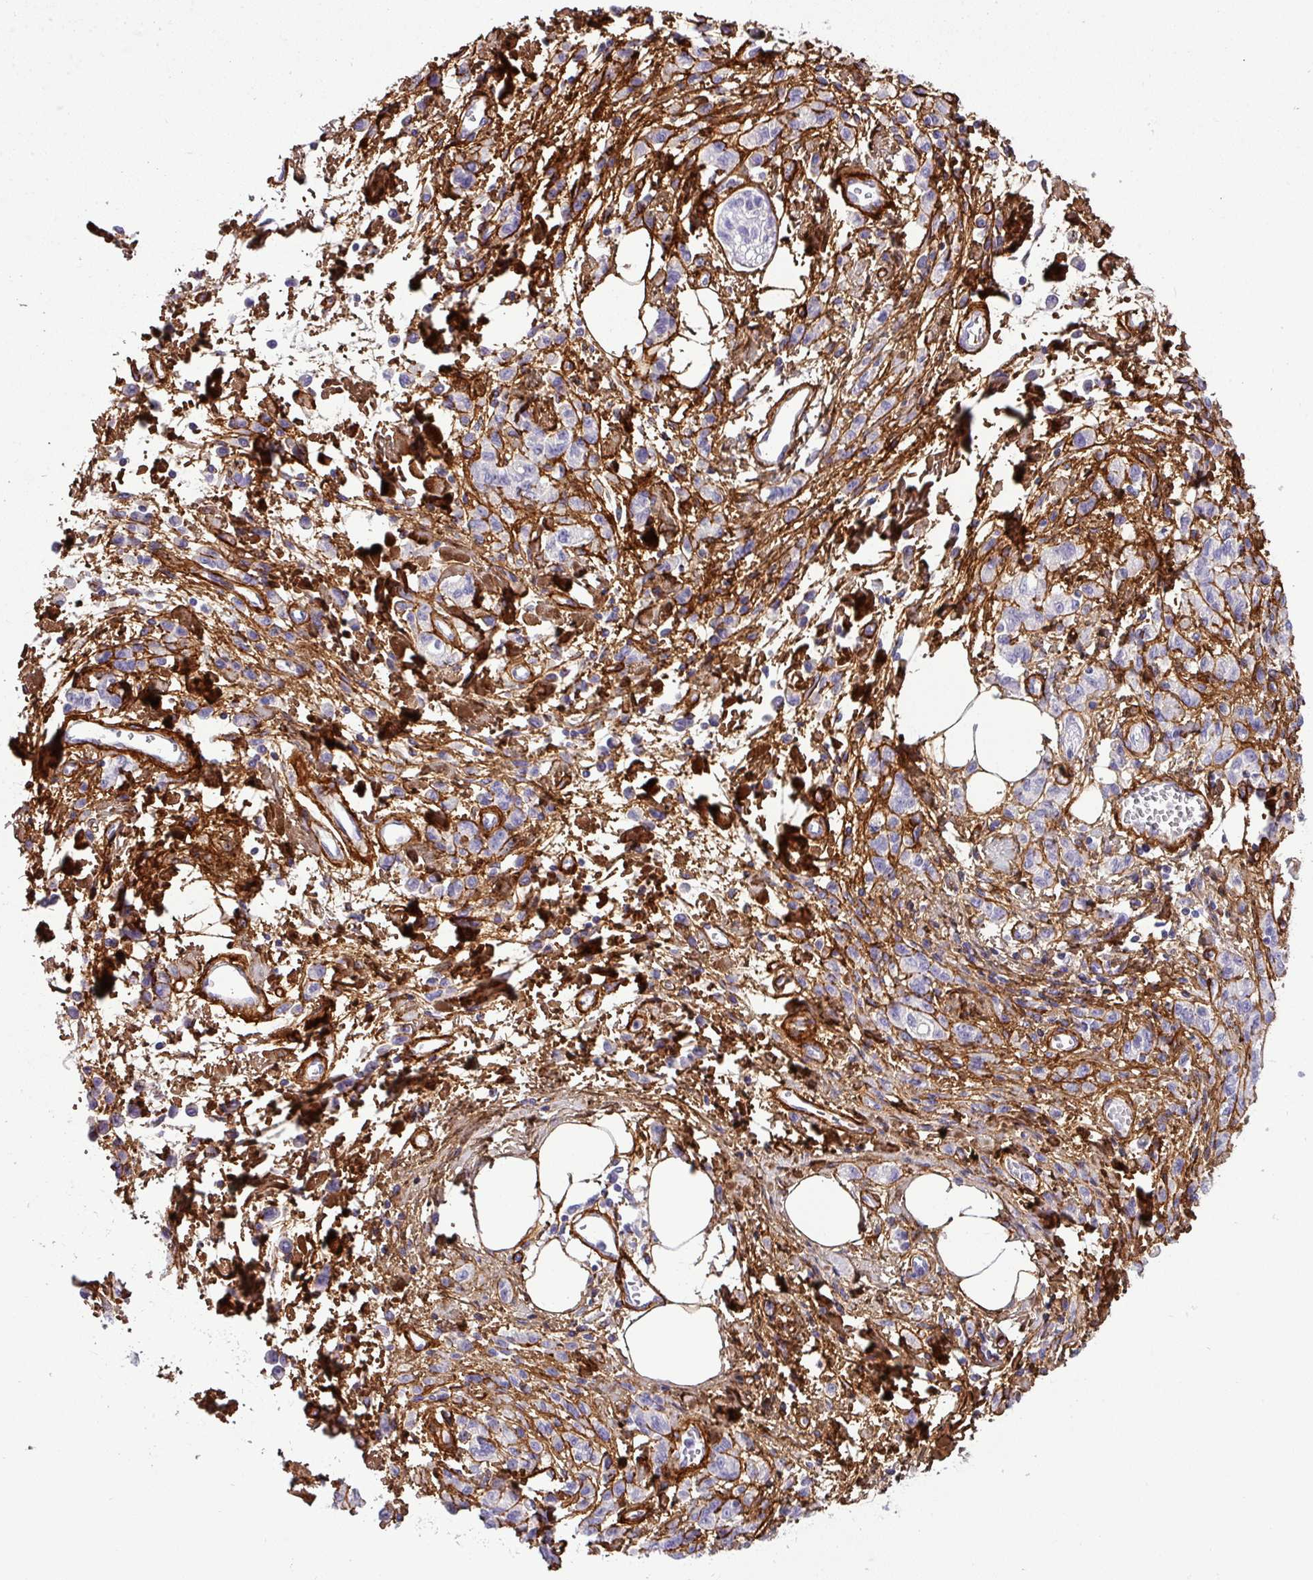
{"staining": {"intensity": "negative", "quantity": "none", "location": "none"}, "tissue": "stomach cancer", "cell_type": "Tumor cells", "image_type": "cancer", "snomed": [{"axis": "morphology", "description": "Adenocarcinoma, NOS"}, {"axis": "topography", "description": "Stomach"}], "caption": "IHC micrograph of neoplastic tissue: human stomach cancer stained with DAB (3,3'-diaminobenzidine) shows no significant protein expression in tumor cells.", "gene": "PARD6G", "patient": {"sex": "male", "age": 77}}